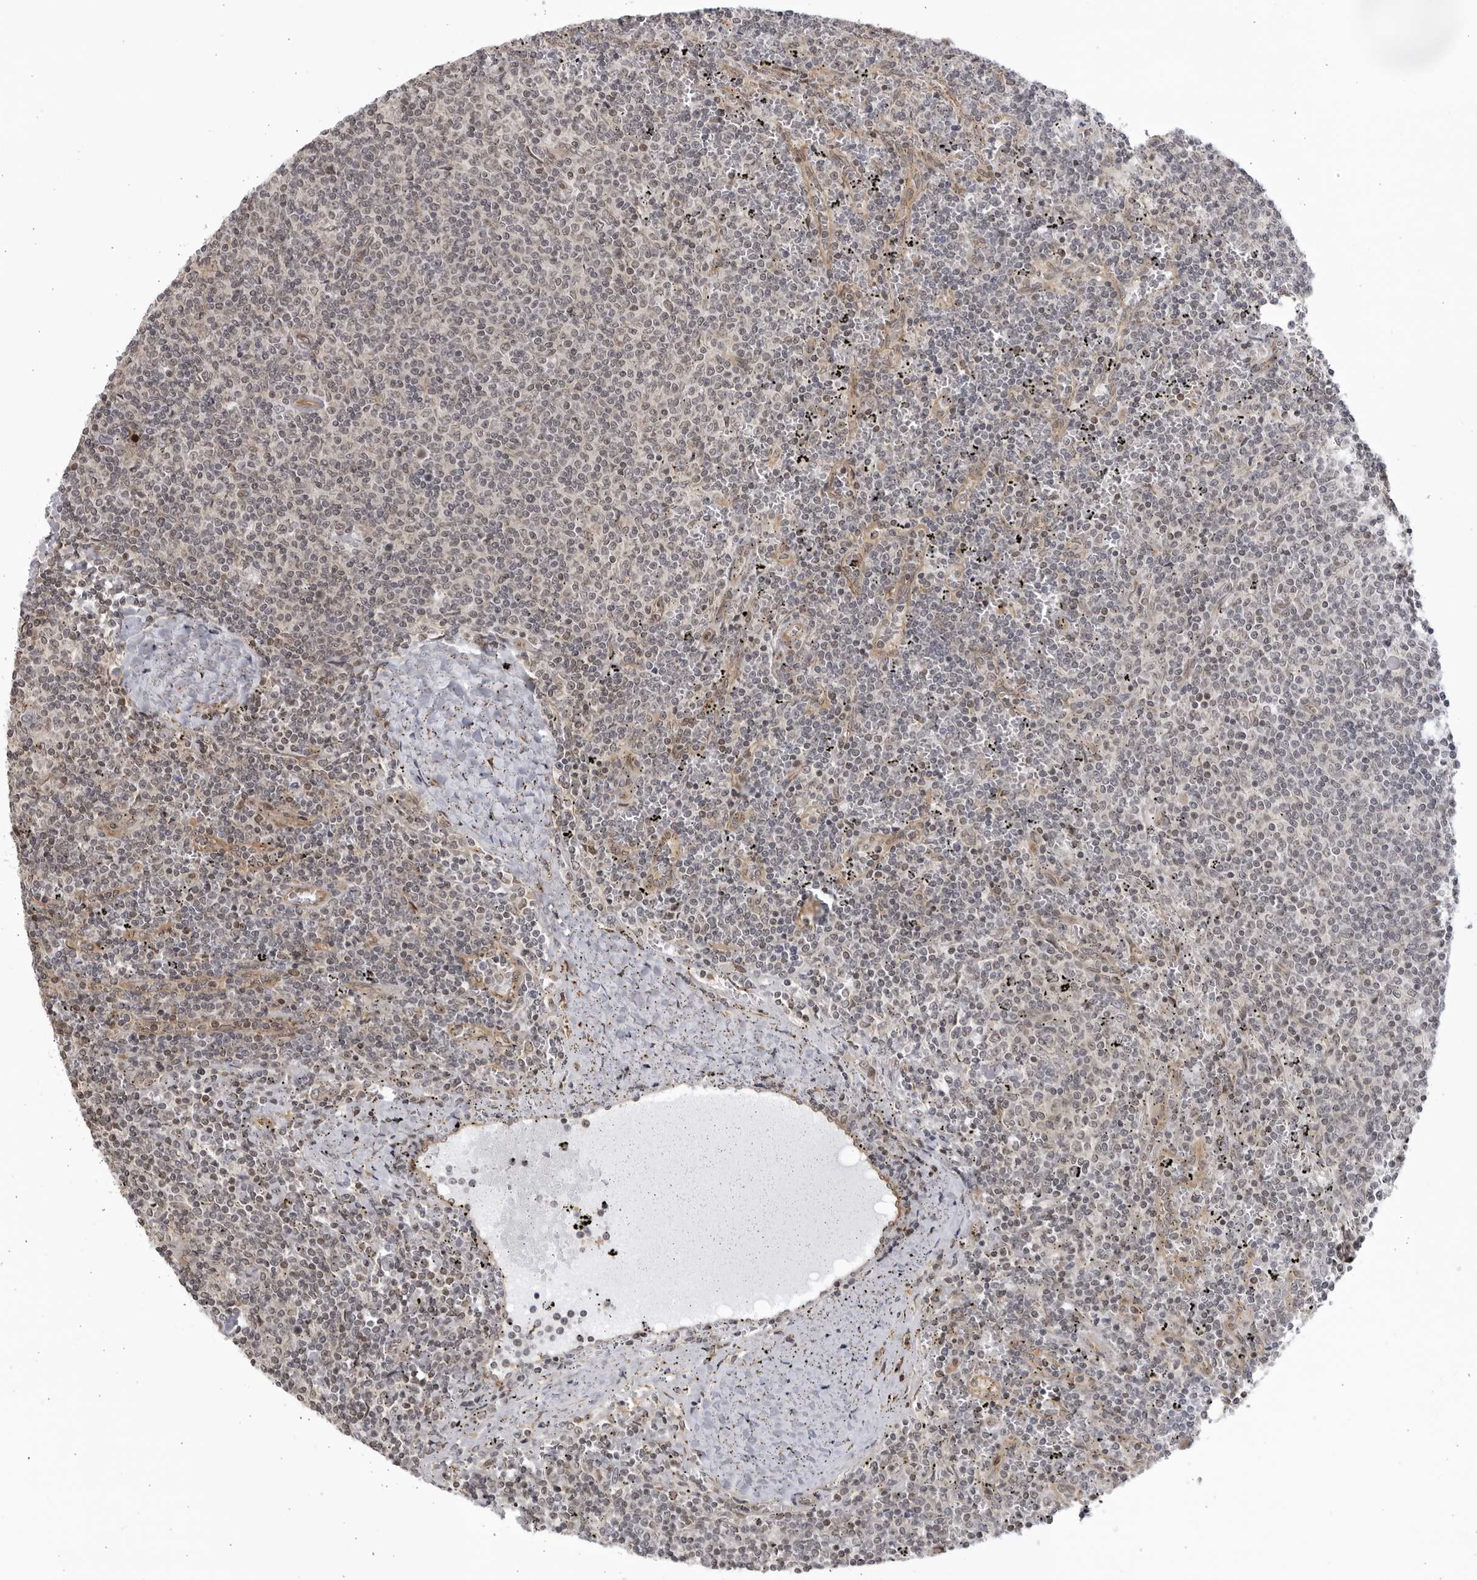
{"staining": {"intensity": "negative", "quantity": "none", "location": "none"}, "tissue": "lymphoma", "cell_type": "Tumor cells", "image_type": "cancer", "snomed": [{"axis": "morphology", "description": "Malignant lymphoma, non-Hodgkin's type, Low grade"}, {"axis": "topography", "description": "Spleen"}], "caption": "Immunohistochemical staining of lymphoma displays no significant expression in tumor cells.", "gene": "CNBD1", "patient": {"sex": "female", "age": 50}}